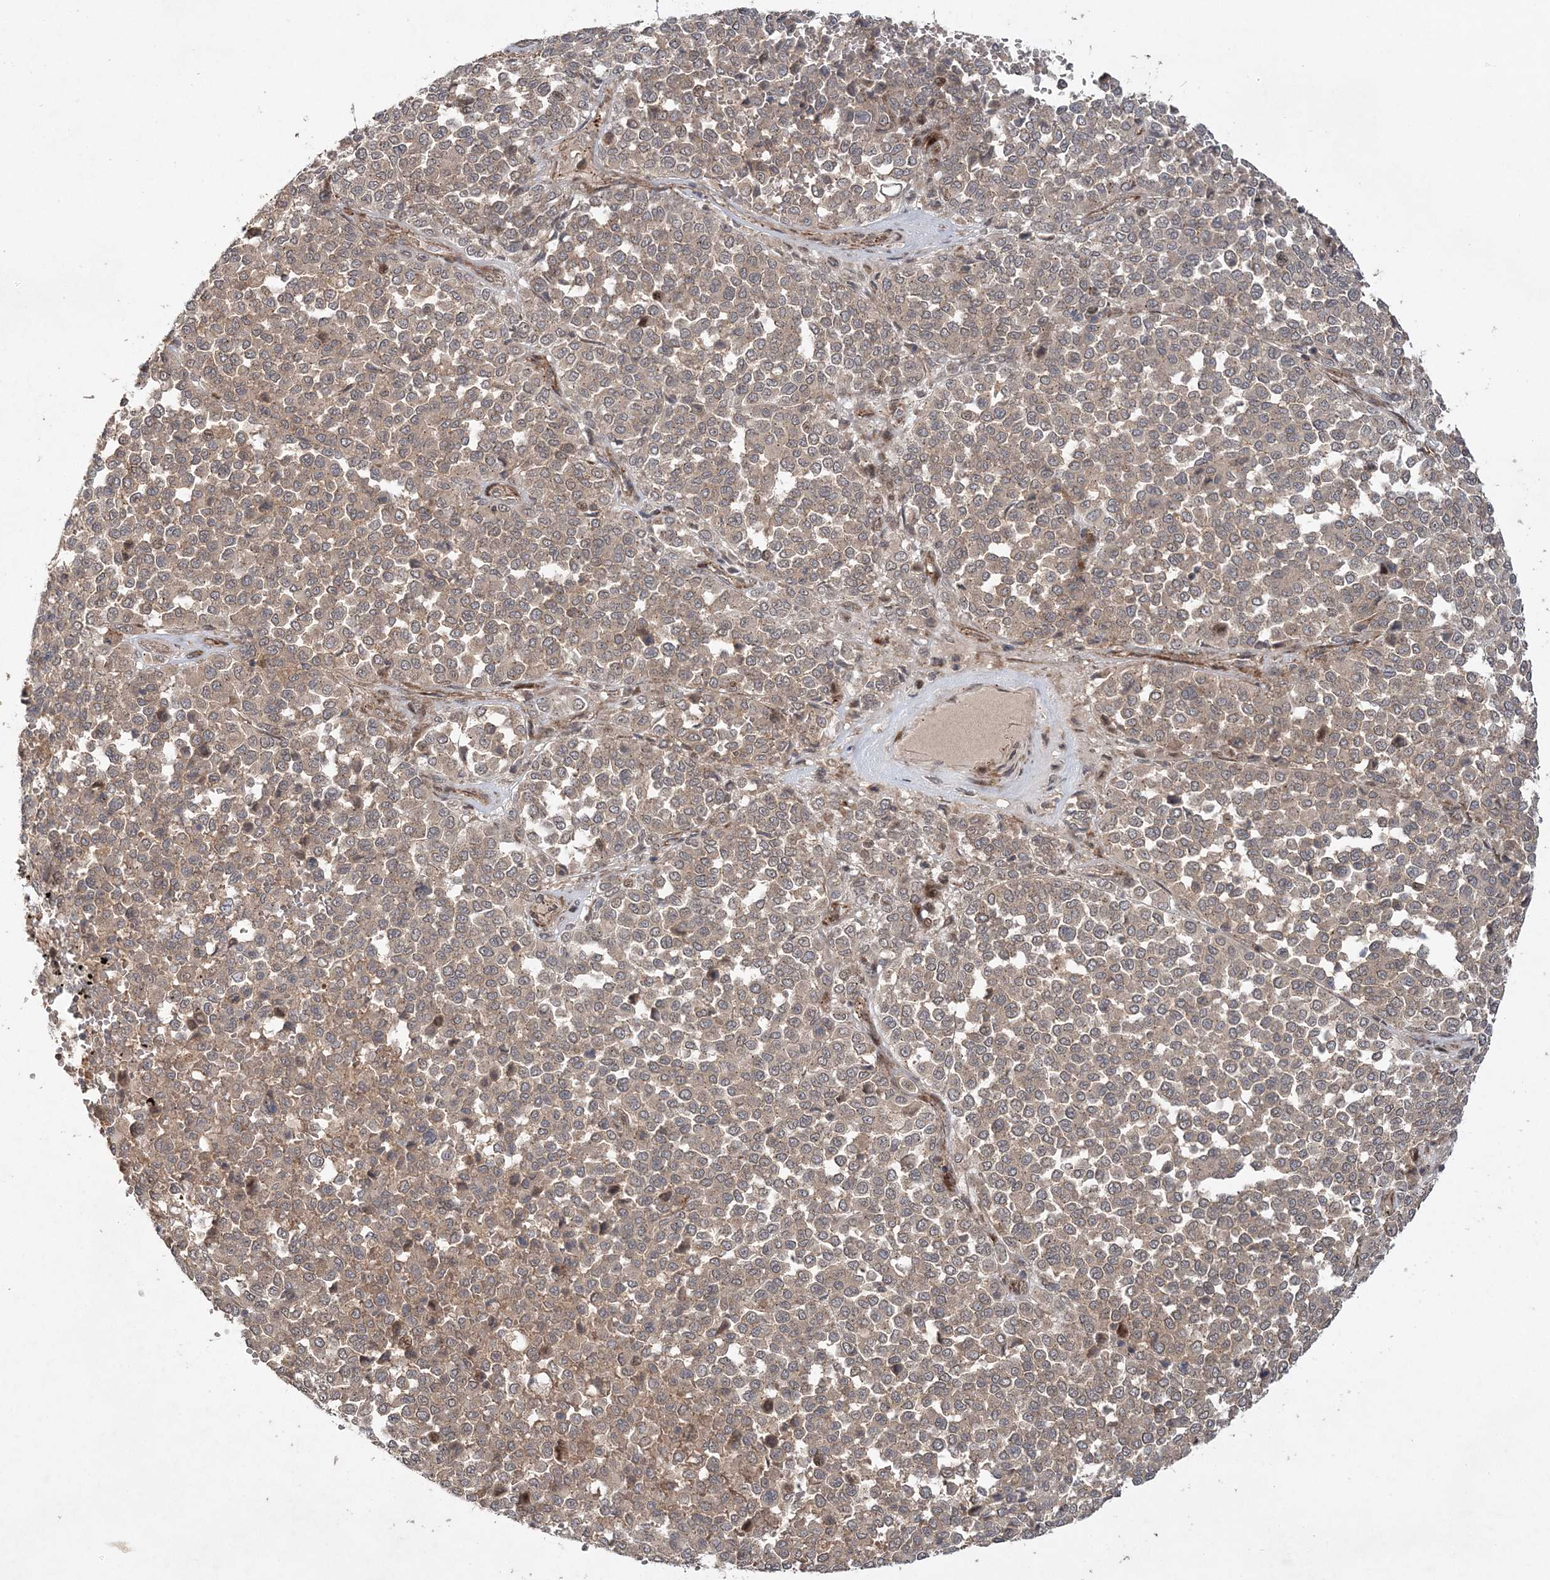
{"staining": {"intensity": "weak", "quantity": ">75%", "location": "cytoplasmic/membranous"}, "tissue": "melanoma", "cell_type": "Tumor cells", "image_type": "cancer", "snomed": [{"axis": "morphology", "description": "Malignant melanoma, Metastatic site"}, {"axis": "topography", "description": "Pancreas"}], "caption": "Melanoma was stained to show a protein in brown. There is low levels of weak cytoplasmic/membranous staining in approximately >75% of tumor cells.", "gene": "UBTD2", "patient": {"sex": "female", "age": 30}}